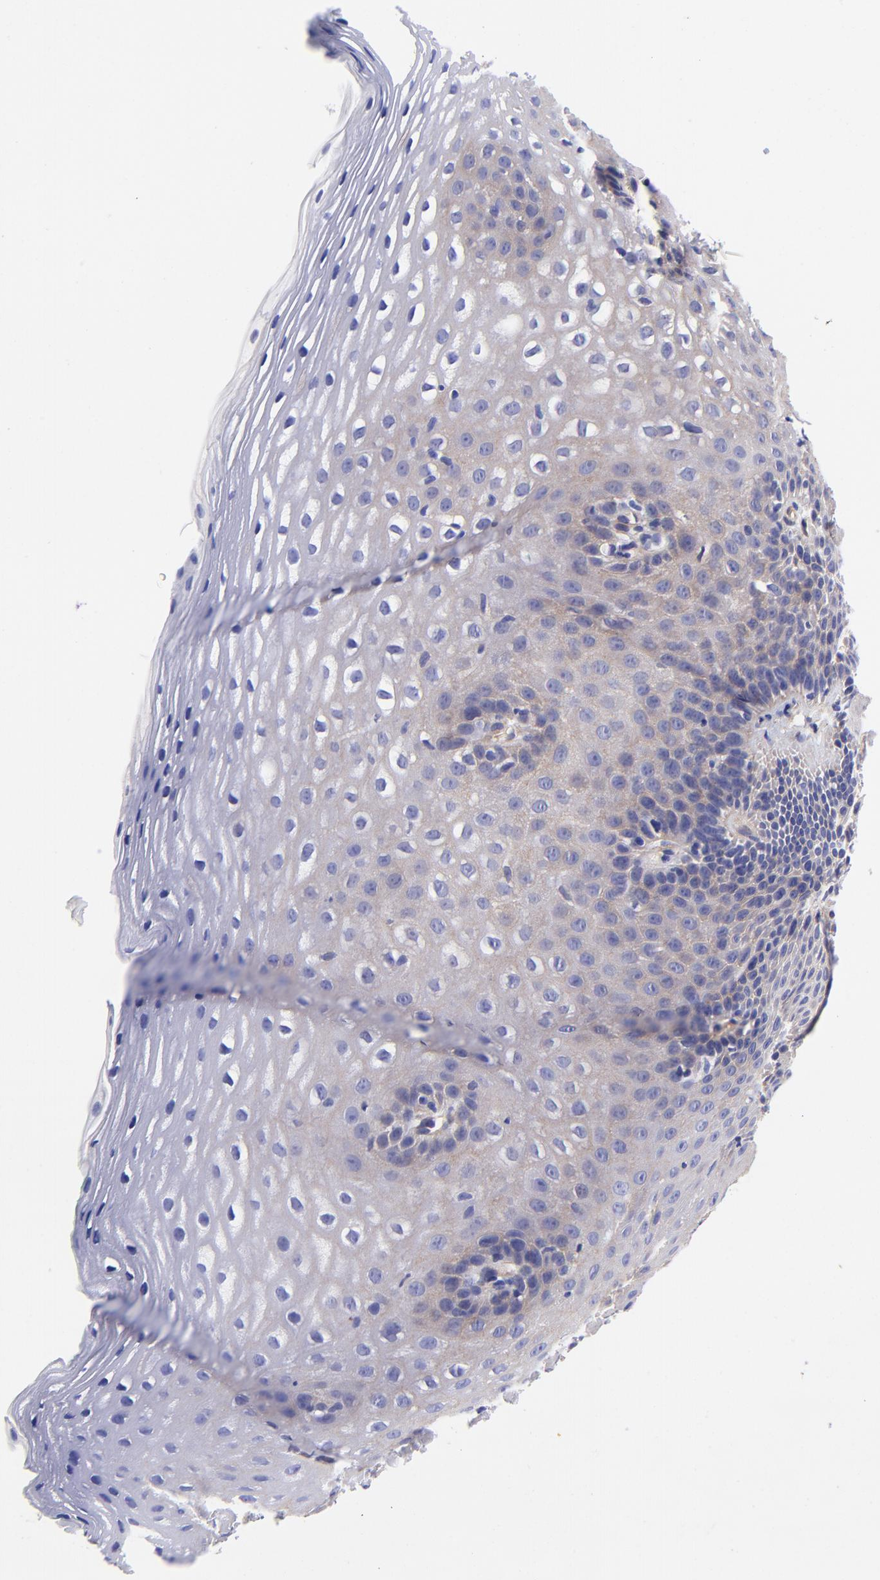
{"staining": {"intensity": "moderate", "quantity": "<25%", "location": "cytoplasmic/membranous"}, "tissue": "esophagus", "cell_type": "Squamous epithelial cells", "image_type": "normal", "snomed": [{"axis": "morphology", "description": "Normal tissue, NOS"}, {"axis": "topography", "description": "Esophagus"}], "caption": "Immunohistochemistry (DAB) staining of normal human esophagus reveals moderate cytoplasmic/membranous protein positivity in approximately <25% of squamous epithelial cells. (DAB IHC with brightfield microscopy, high magnification).", "gene": "PPFIBP1", "patient": {"sex": "female", "age": 70}}